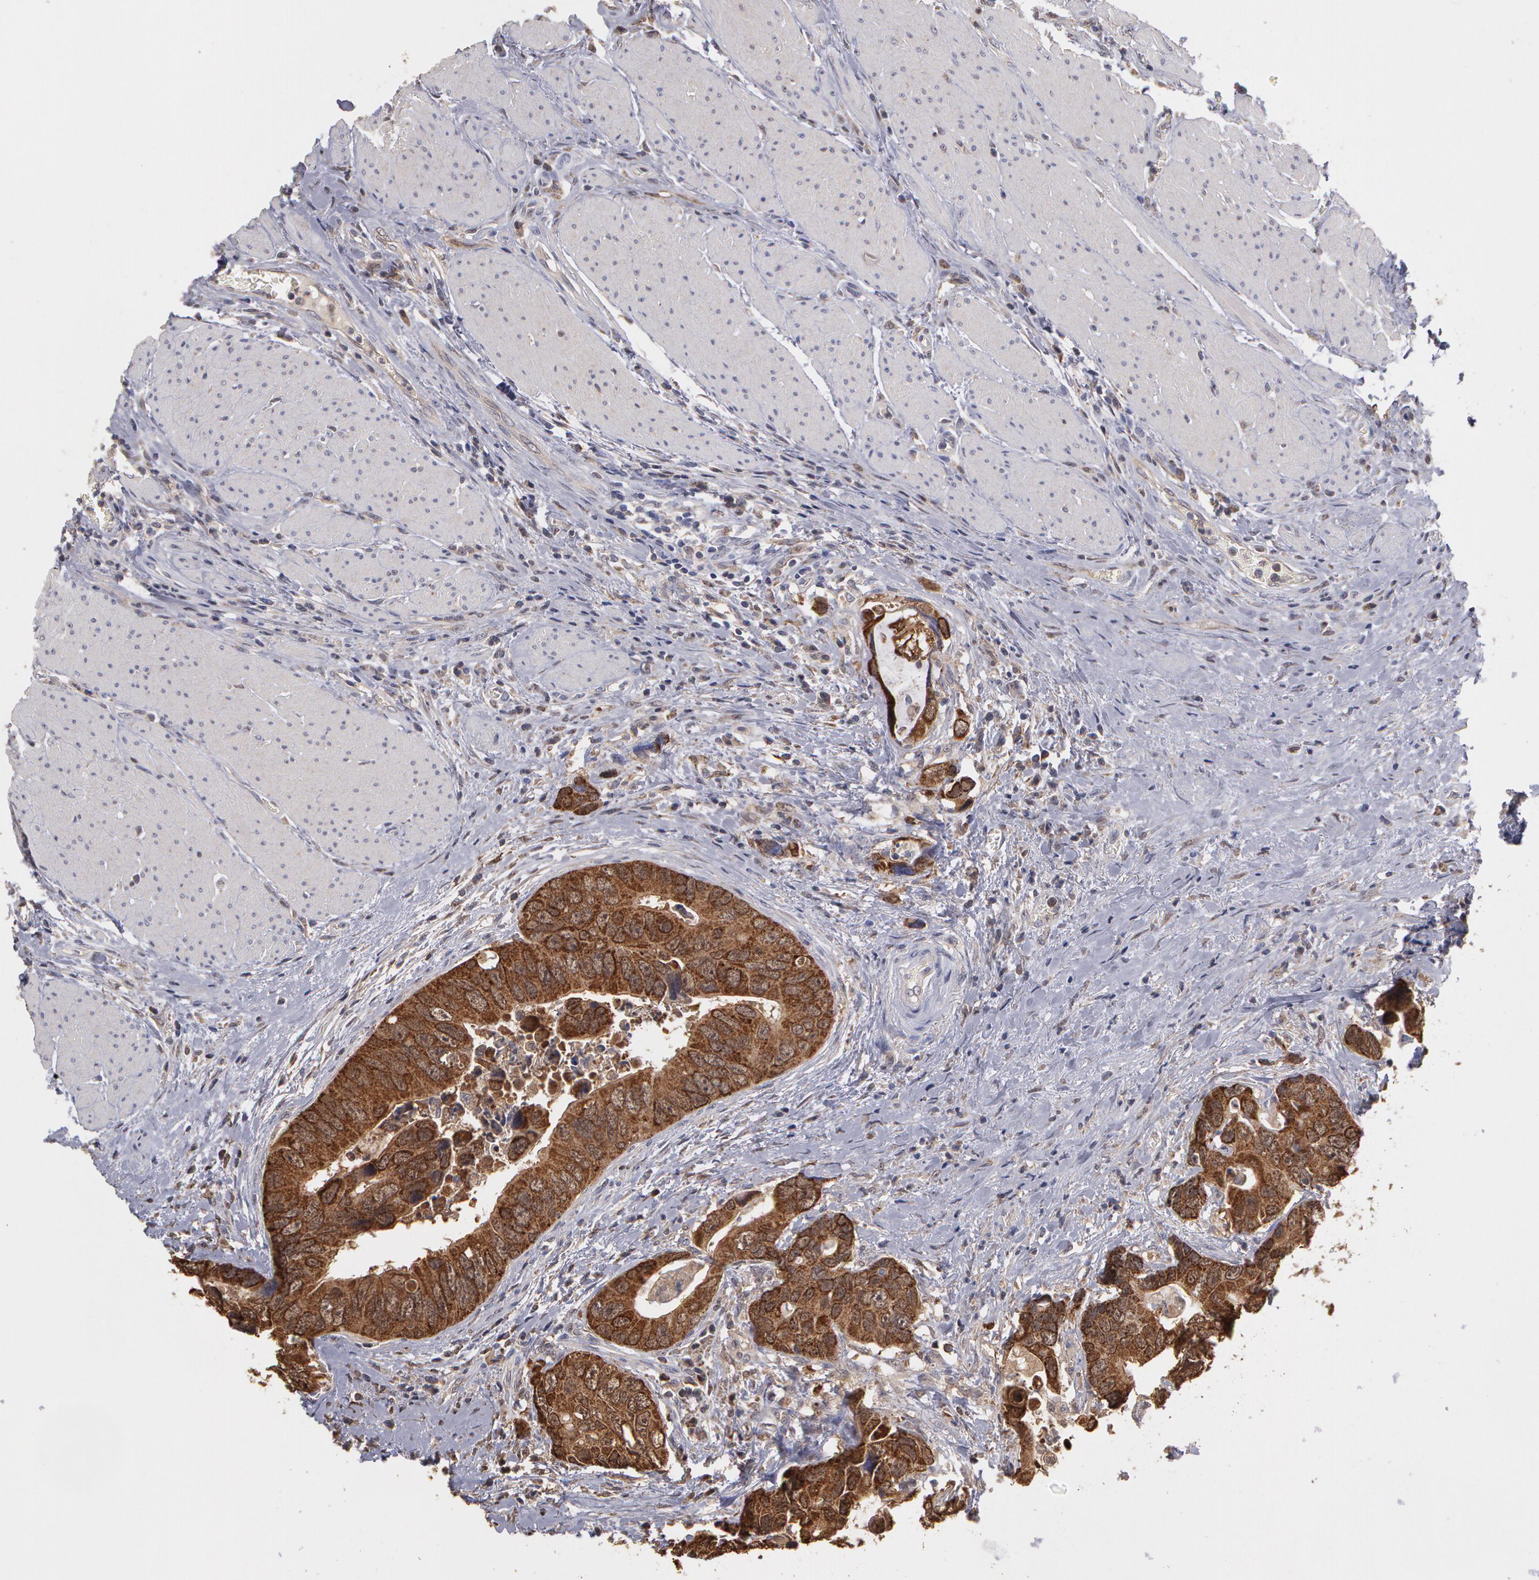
{"staining": {"intensity": "strong", "quantity": ">75%", "location": "cytoplasmic/membranous"}, "tissue": "colorectal cancer", "cell_type": "Tumor cells", "image_type": "cancer", "snomed": [{"axis": "morphology", "description": "Adenocarcinoma, NOS"}, {"axis": "topography", "description": "Rectum"}], "caption": "Protein expression analysis of colorectal cancer reveals strong cytoplasmic/membranous expression in approximately >75% of tumor cells.", "gene": "MPST", "patient": {"sex": "female", "age": 67}}